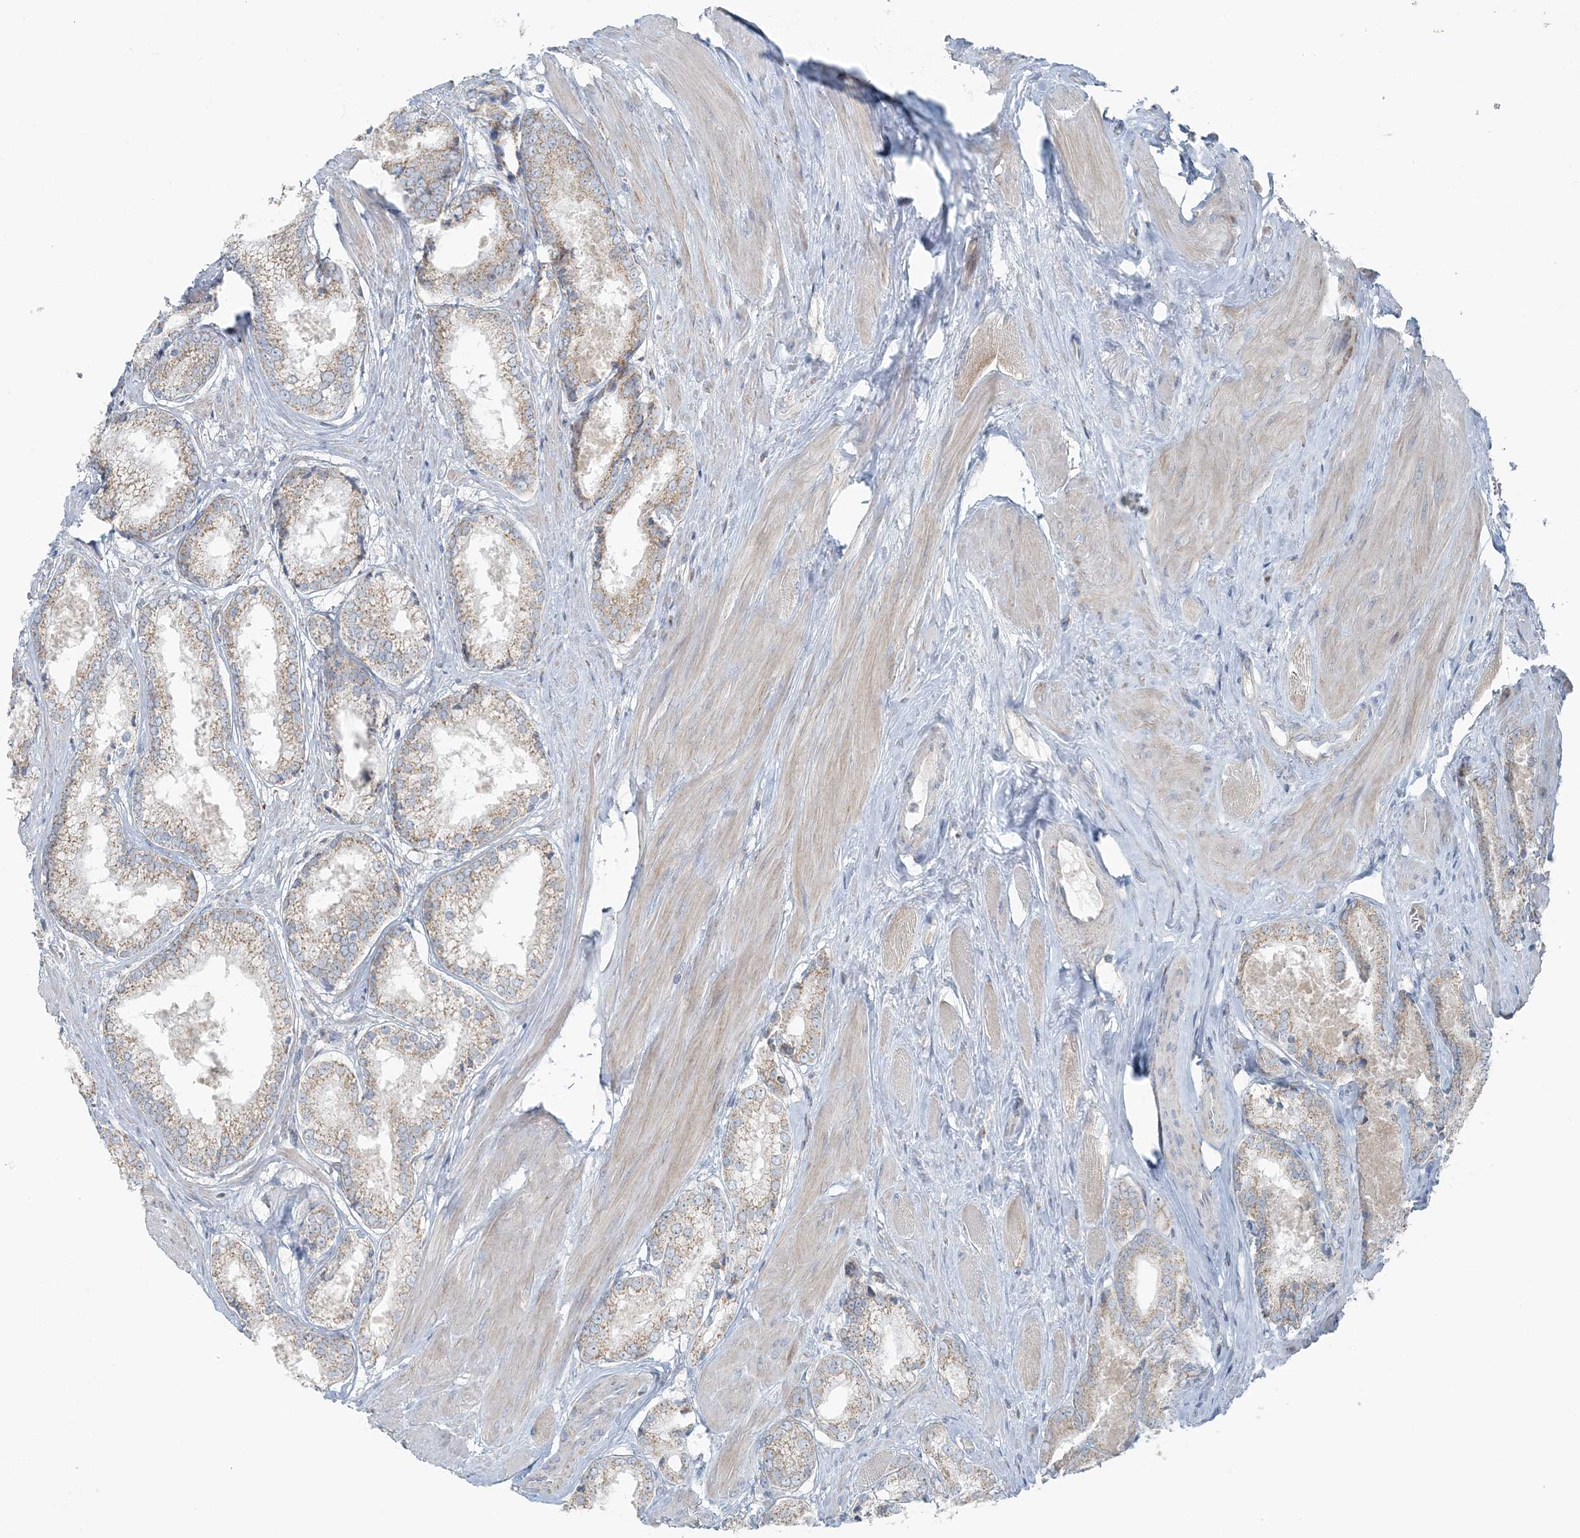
{"staining": {"intensity": "weak", "quantity": ">75%", "location": "cytoplasmic/membranous"}, "tissue": "prostate cancer", "cell_type": "Tumor cells", "image_type": "cancer", "snomed": [{"axis": "morphology", "description": "Adenocarcinoma, Low grade"}, {"axis": "topography", "description": "Prostate"}], "caption": "Tumor cells display low levels of weak cytoplasmic/membranous expression in about >75% of cells in human prostate adenocarcinoma (low-grade). The staining is performed using DAB (3,3'-diaminobenzidine) brown chromogen to label protein expression. The nuclei are counter-stained blue using hematoxylin.", "gene": "SLC22A16", "patient": {"sex": "male", "age": 64}}